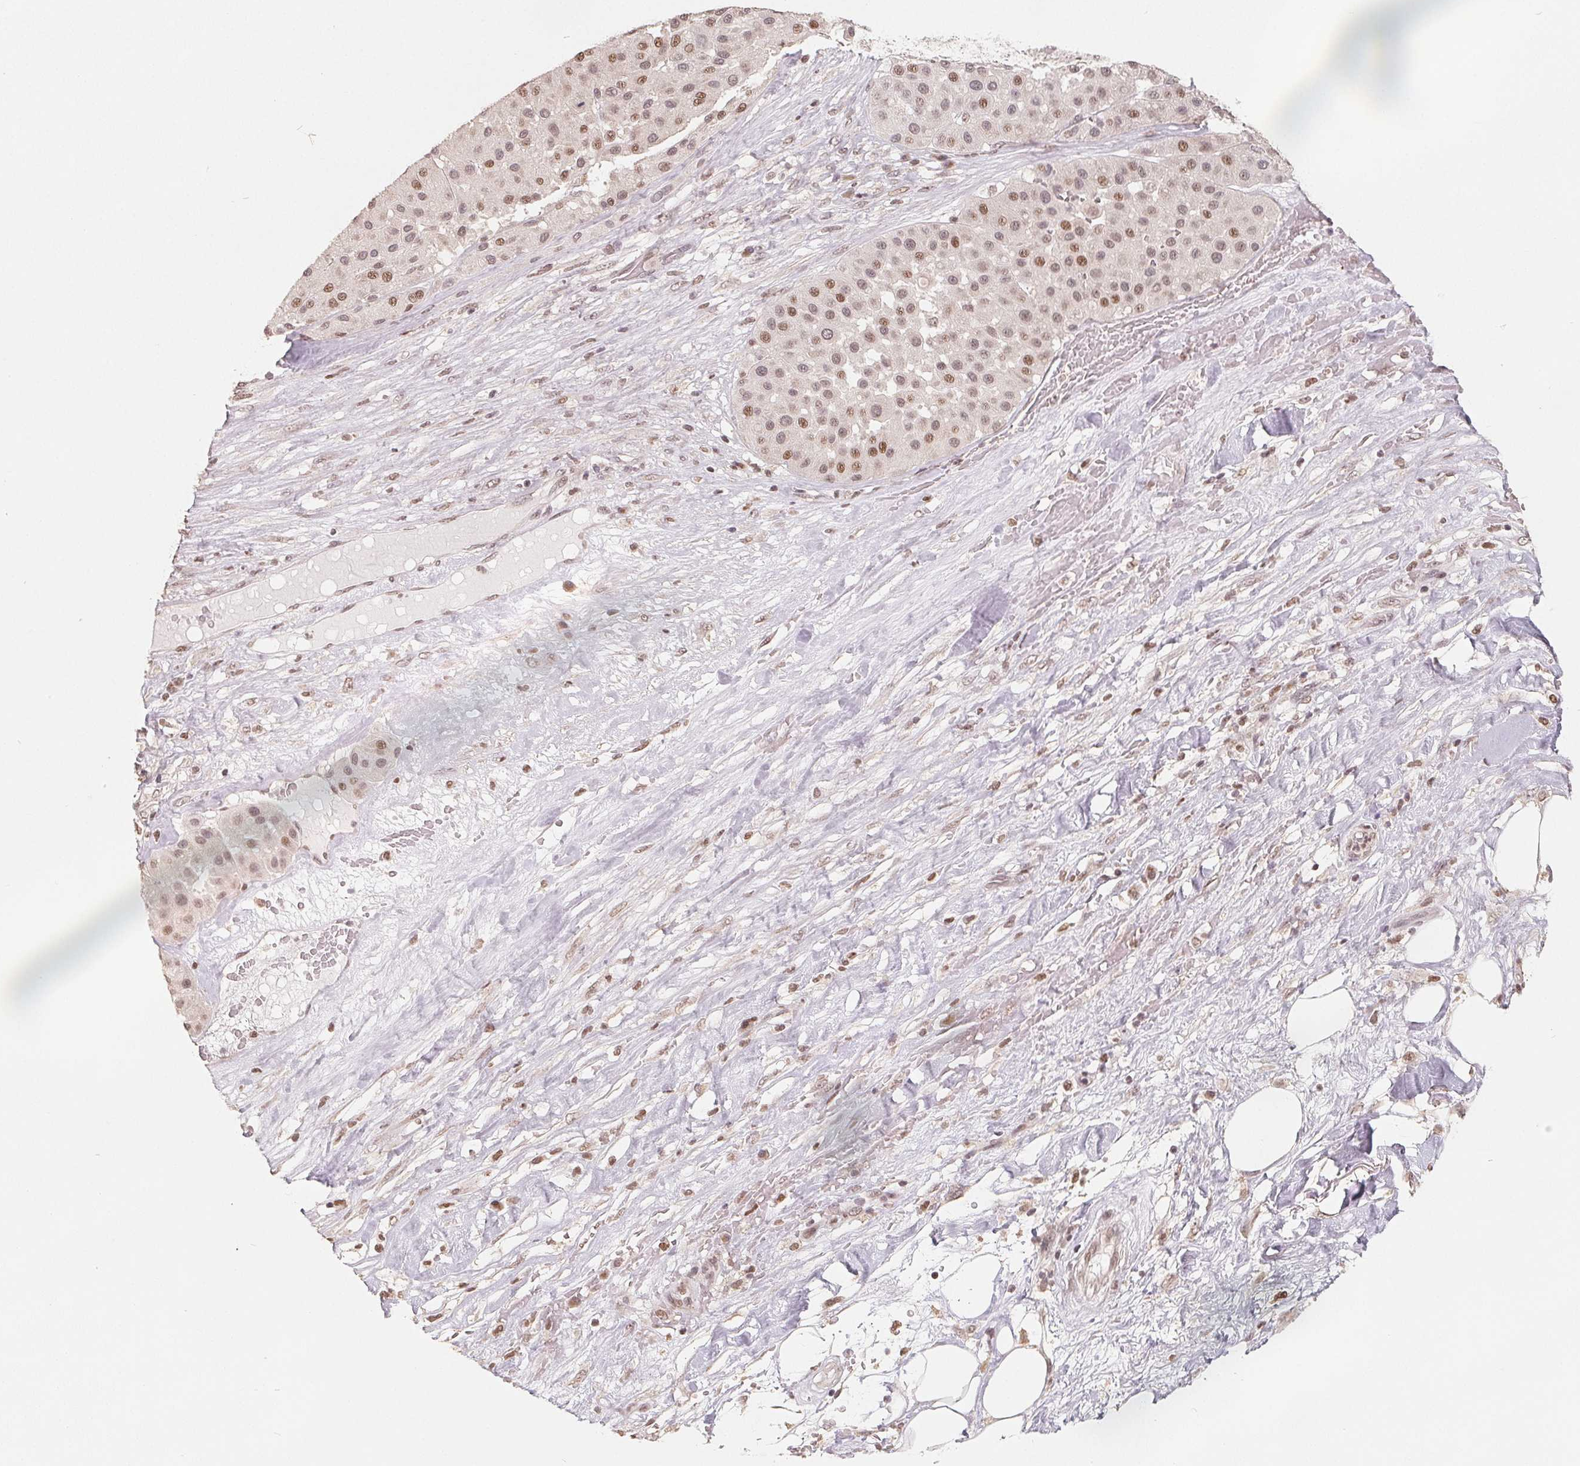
{"staining": {"intensity": "weak", "quantity": ">75%", "location": "nuclear"}, "tissue": "melanoma", "cell_type": "Tumor cells", "image_type": "cancer", "snomed": [{"axis": "morphology", "description": "Malignant melanoma, Metastatic site"}, {"axis": "topography", "description": "Smooth muscle"}], "caption": "Tumor cells show weak nuclear positivity in approximately >75% of cells in melanoma. The protein is stained brown, and the nuclei are stained in blue (DAB (3,3'-diaminobenzidine) IHC with brightfield microscopy, high magnification).", "gene": "CCDC138", "patient": {"sex": "male", "age": 41}}